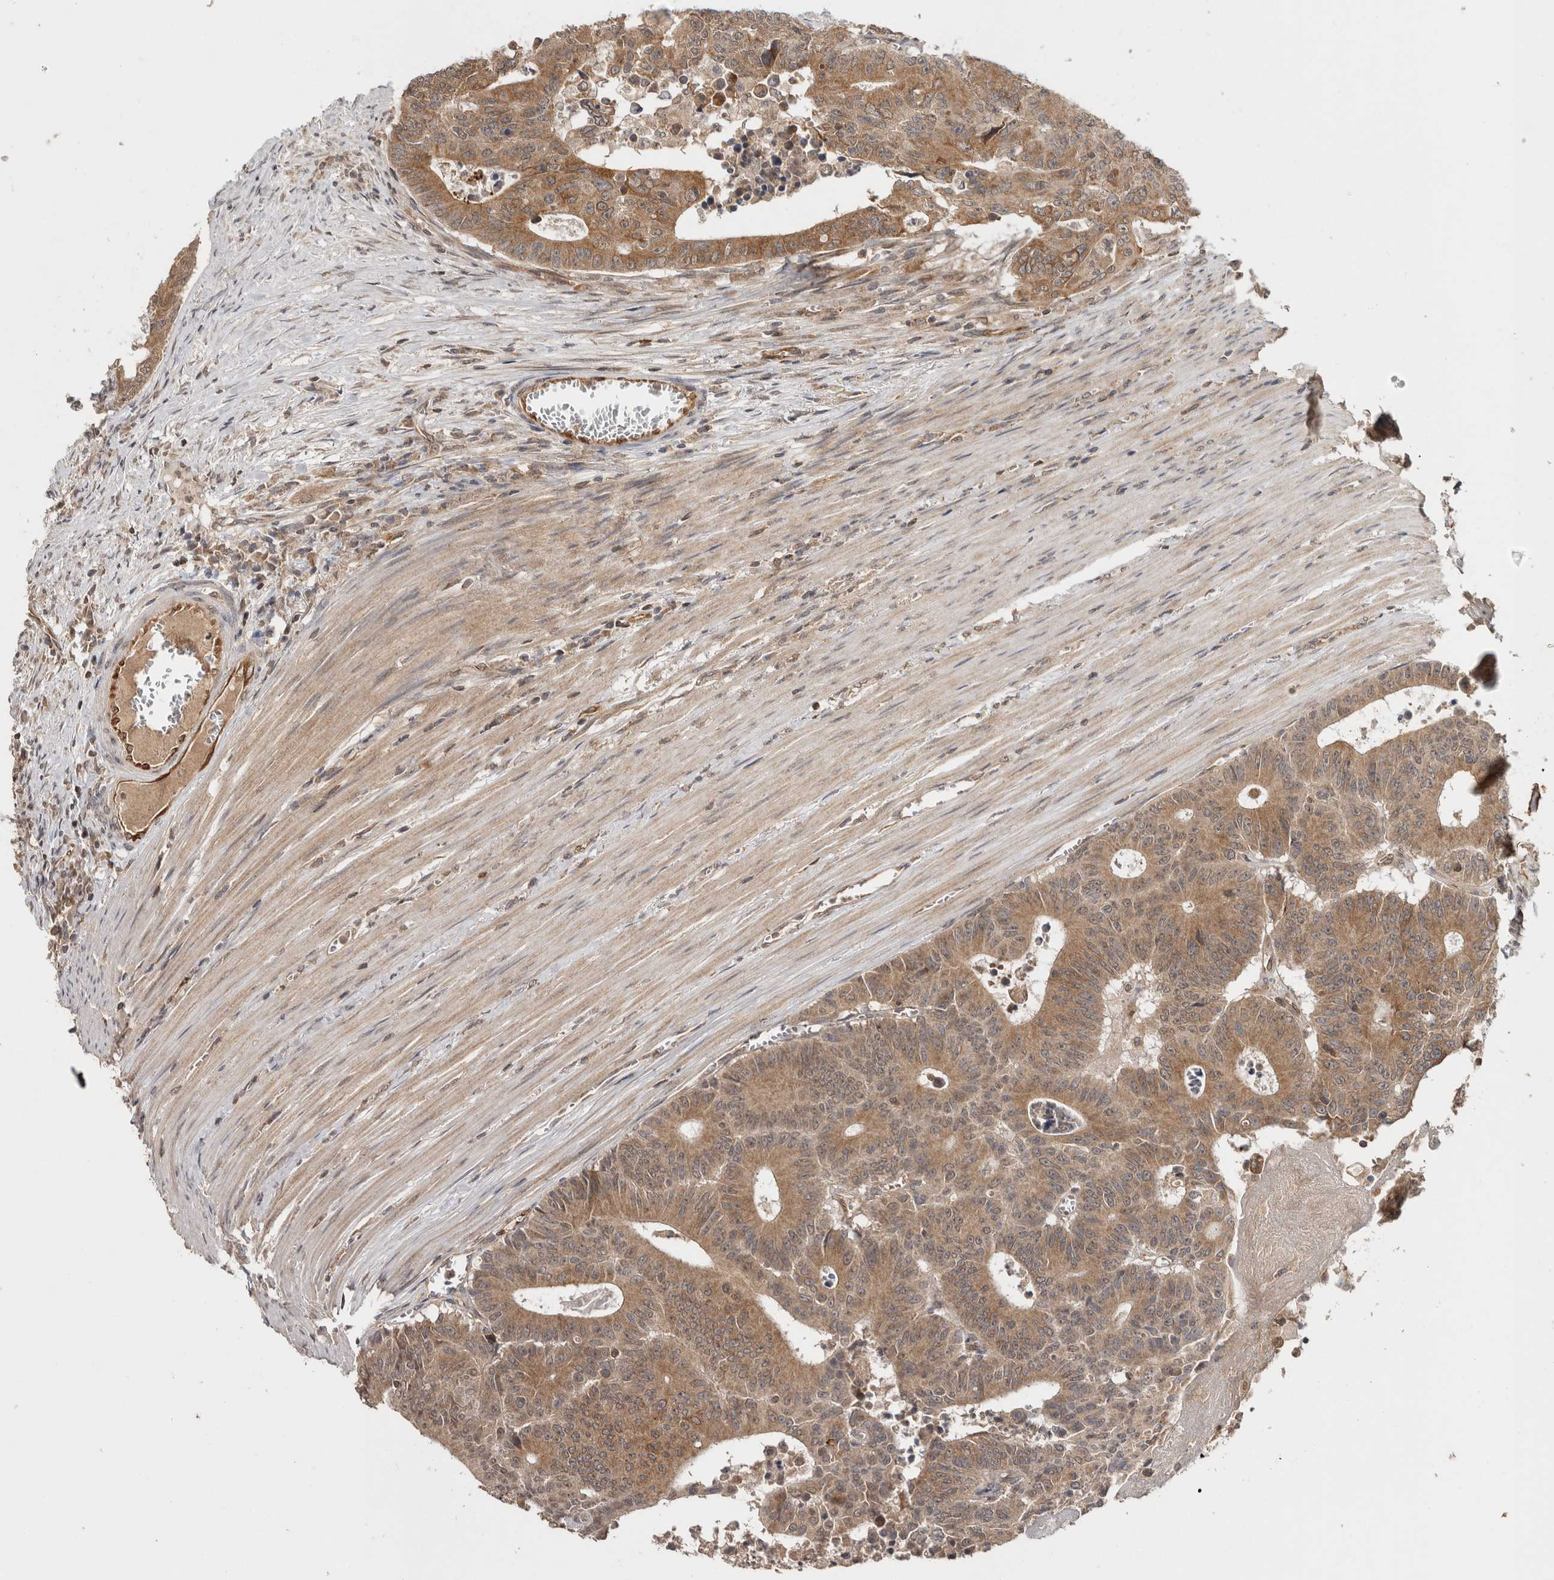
{"staining": {"intensity": "moderate", "quantity": ">75%", "location": "cytoplasmic/membranous"}, "tissue": "colorectal cancer", "cell_type": "Tumor cells", "image_type": "cancer", "snomed": [{"axis": "morphology", "description": "Adenocarcinoma, NOS"}, {"axis": "topography", "description": "Colon"}], "caption": "Immunohistochemical staining of adenocarcinoma (colorectal) displays medium levels of moderate cytoplasmic/membranous protein expression in about >75% of tumor cells.", "gene": "HMOX2", "patient": {"sex": "male", "age": 87}}